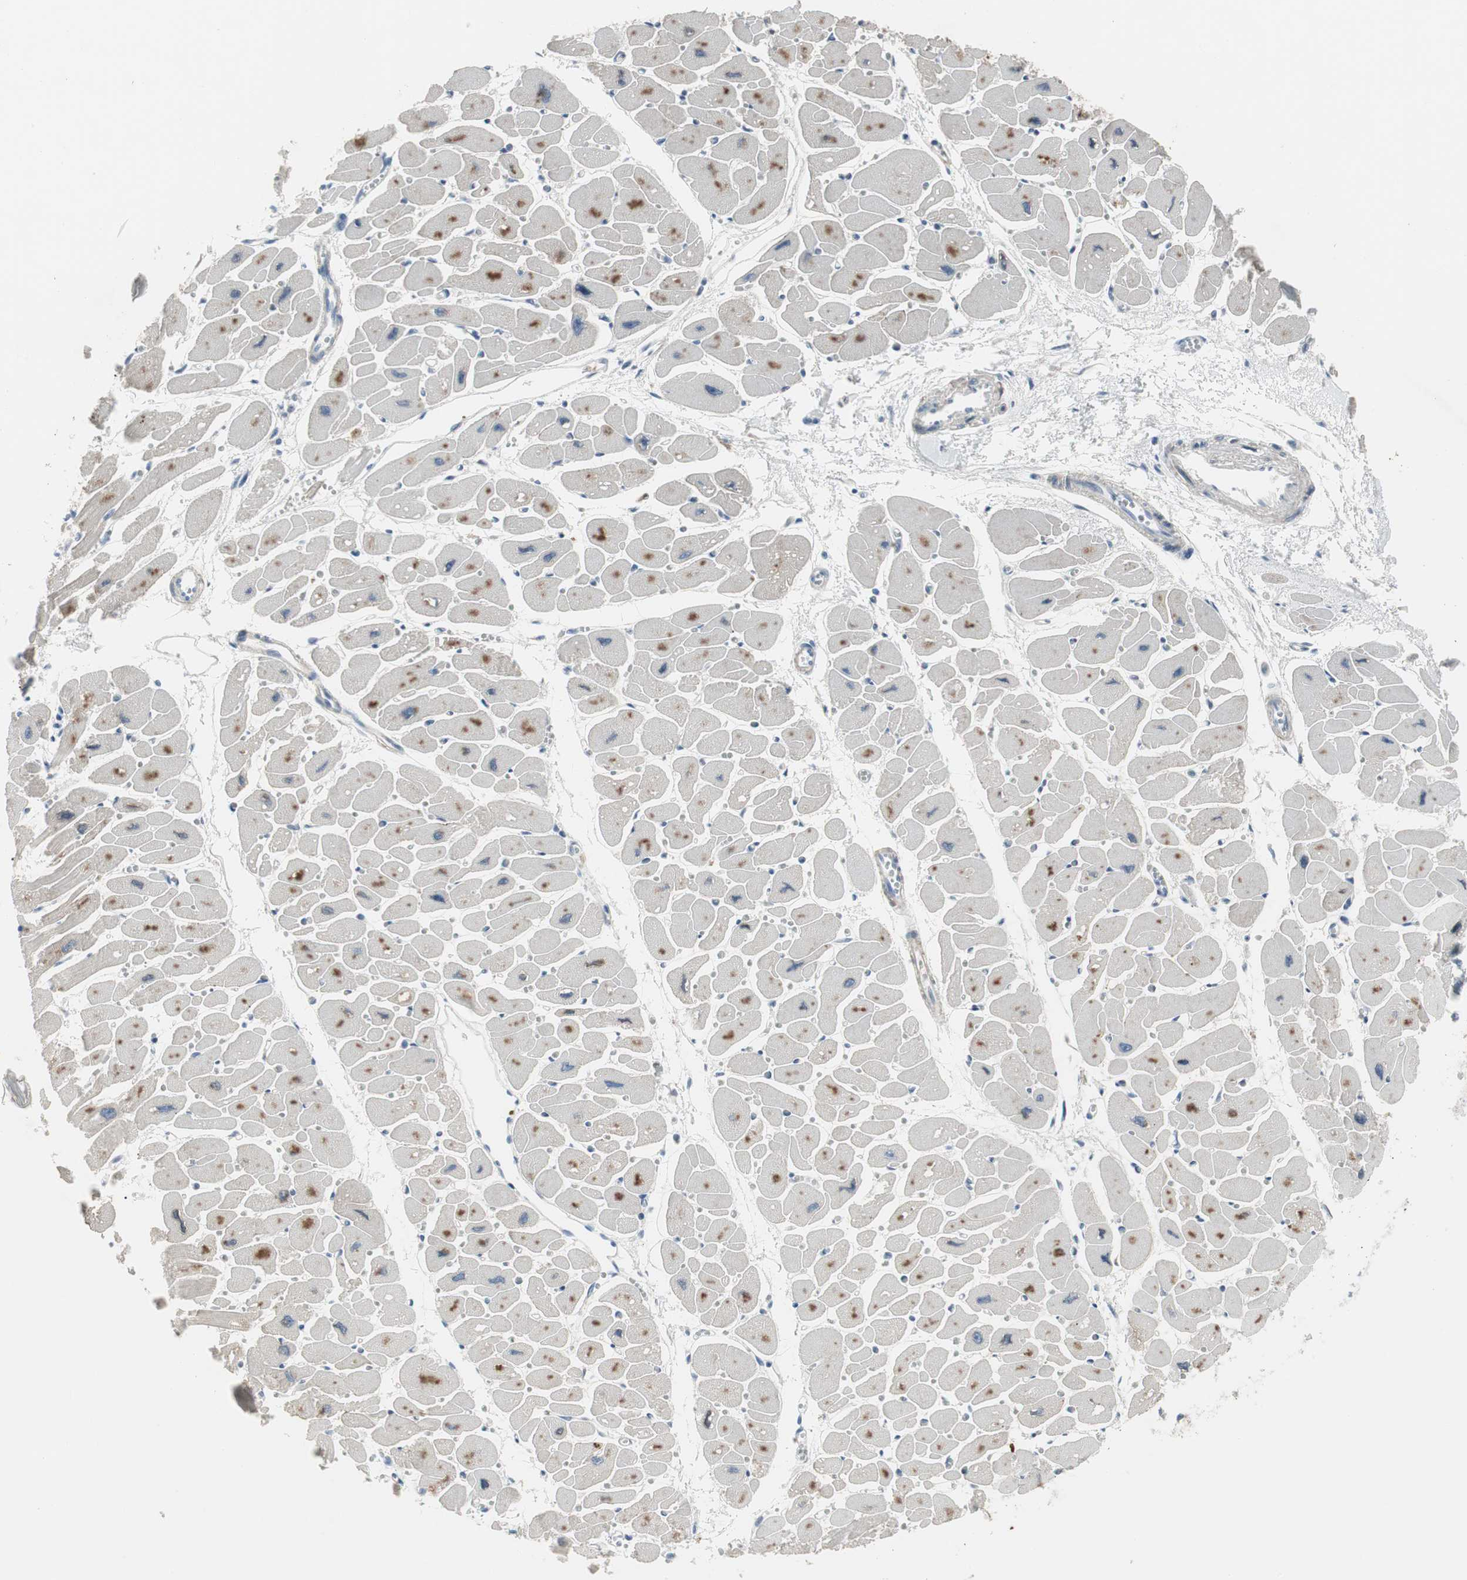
{"staining": {"intensity": "moderate", "quantity": ">75%", "location": "cytoplasmic/membranous"}, "tissue": "heart muscle", "cell_type": "Cardiomyocytes", "image_type": "normal", "snomed": [{"axis": "morphology", "description": "Normal tissue, NOS"}, {"axis": "topography", "description": "Heart"}], "caption": "A histopathology image of heart muscle stained for a protein reveals moderate cytoplasmic/membranous brown staining in cardiomyocytes.", "gene": "PIGR", "patient": {"sex": "female", "age": 54}}